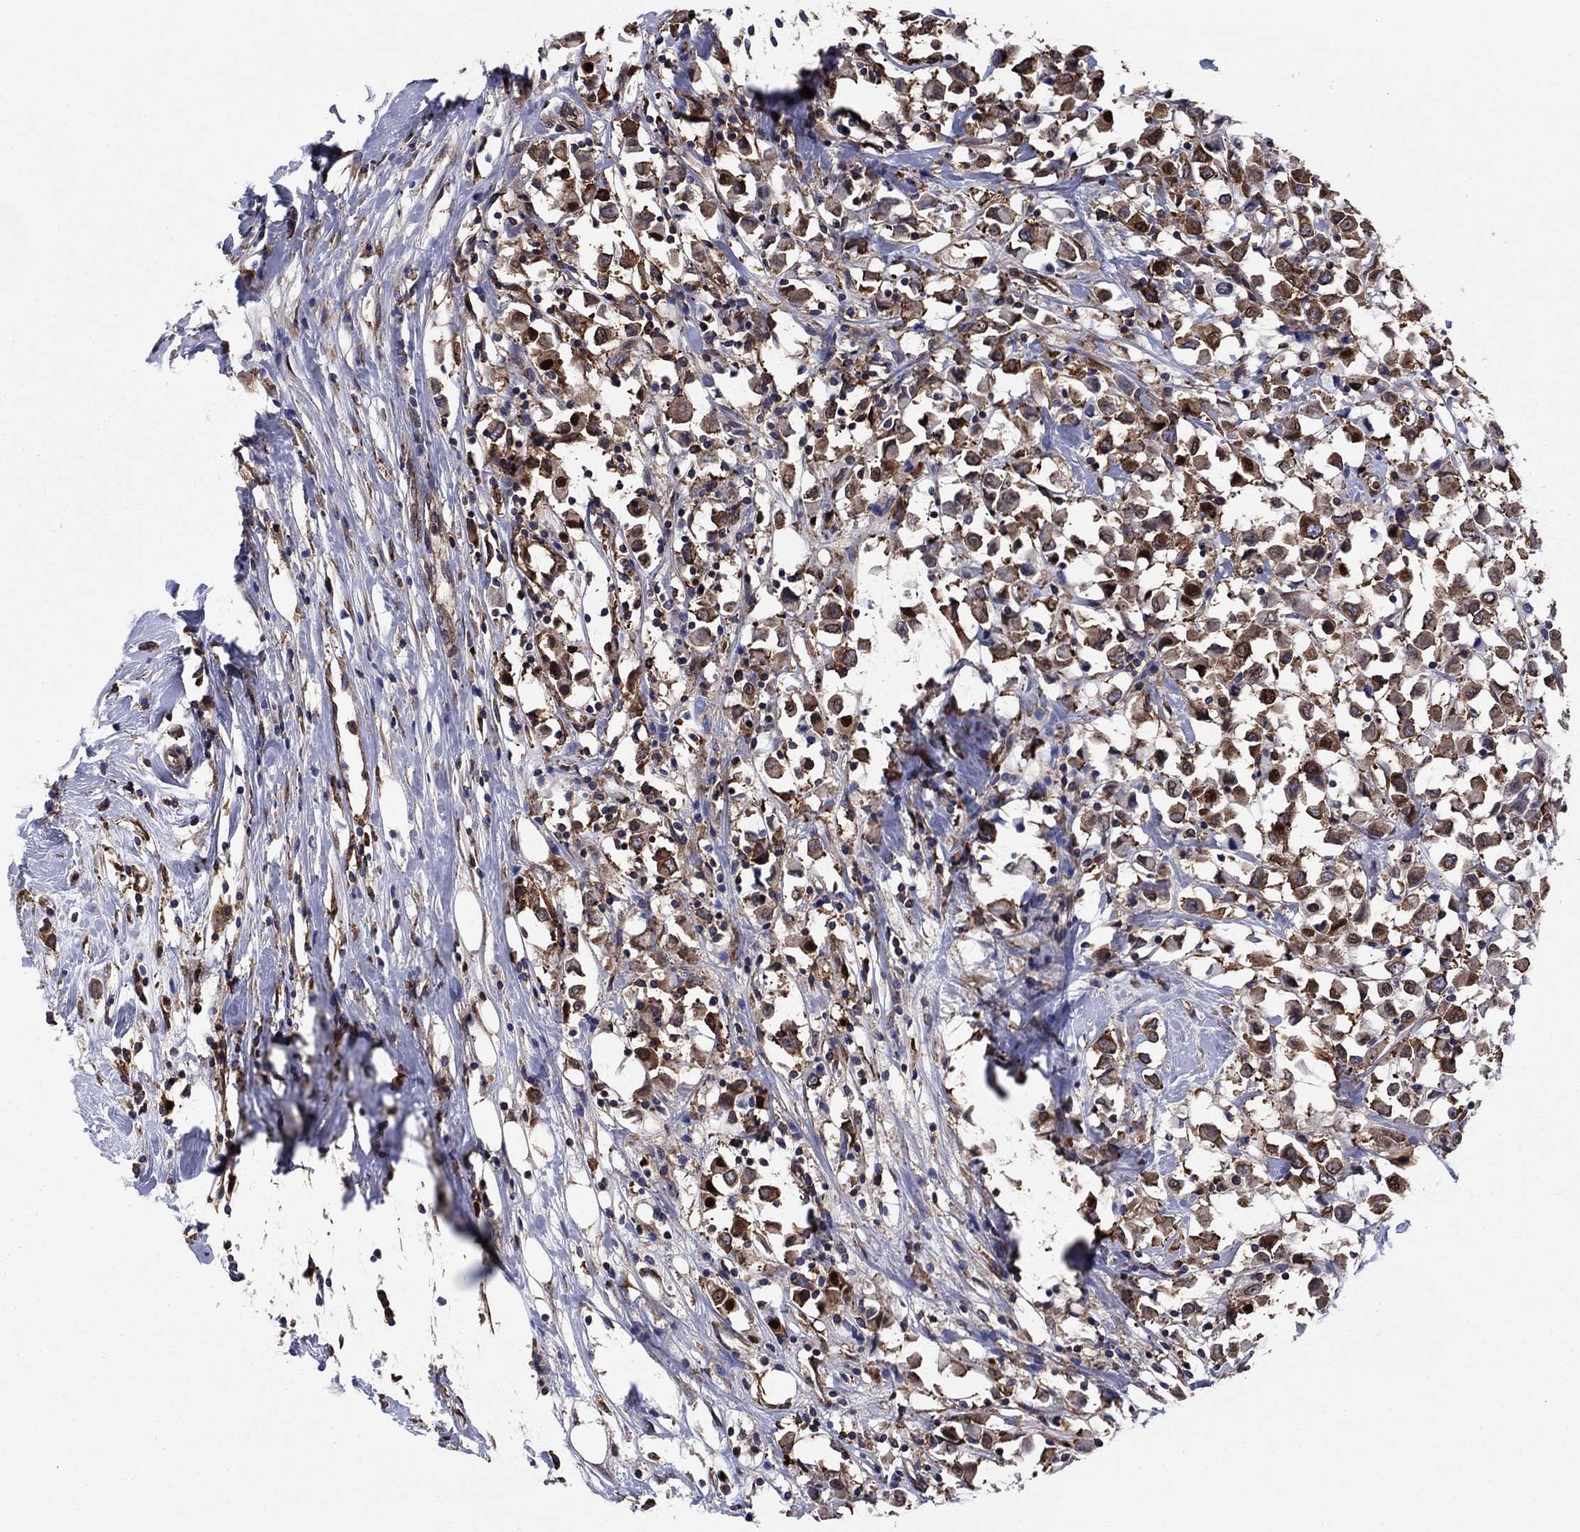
{"staining": {"intensity": "strong", "quantity": ">75%", "location": "cytoplasmic/membranous"}, "tissue": "breast cancer", "cell_type": "Tumor cells", "image_type": "cancer", "snomed": [{"axis": "morphology", "description": "Duct carcinoma"}, {"axis": "topography", "description": "Breast"}], "caption": "The histopathology image exhibits staining of invasive ductal carcinoma (breast), revealing strong cytoplasmic/membranous protein expression (brown color) within tumor cells.", "gene": "YBX1", "patient": {"sex": "female", "age": 61}}